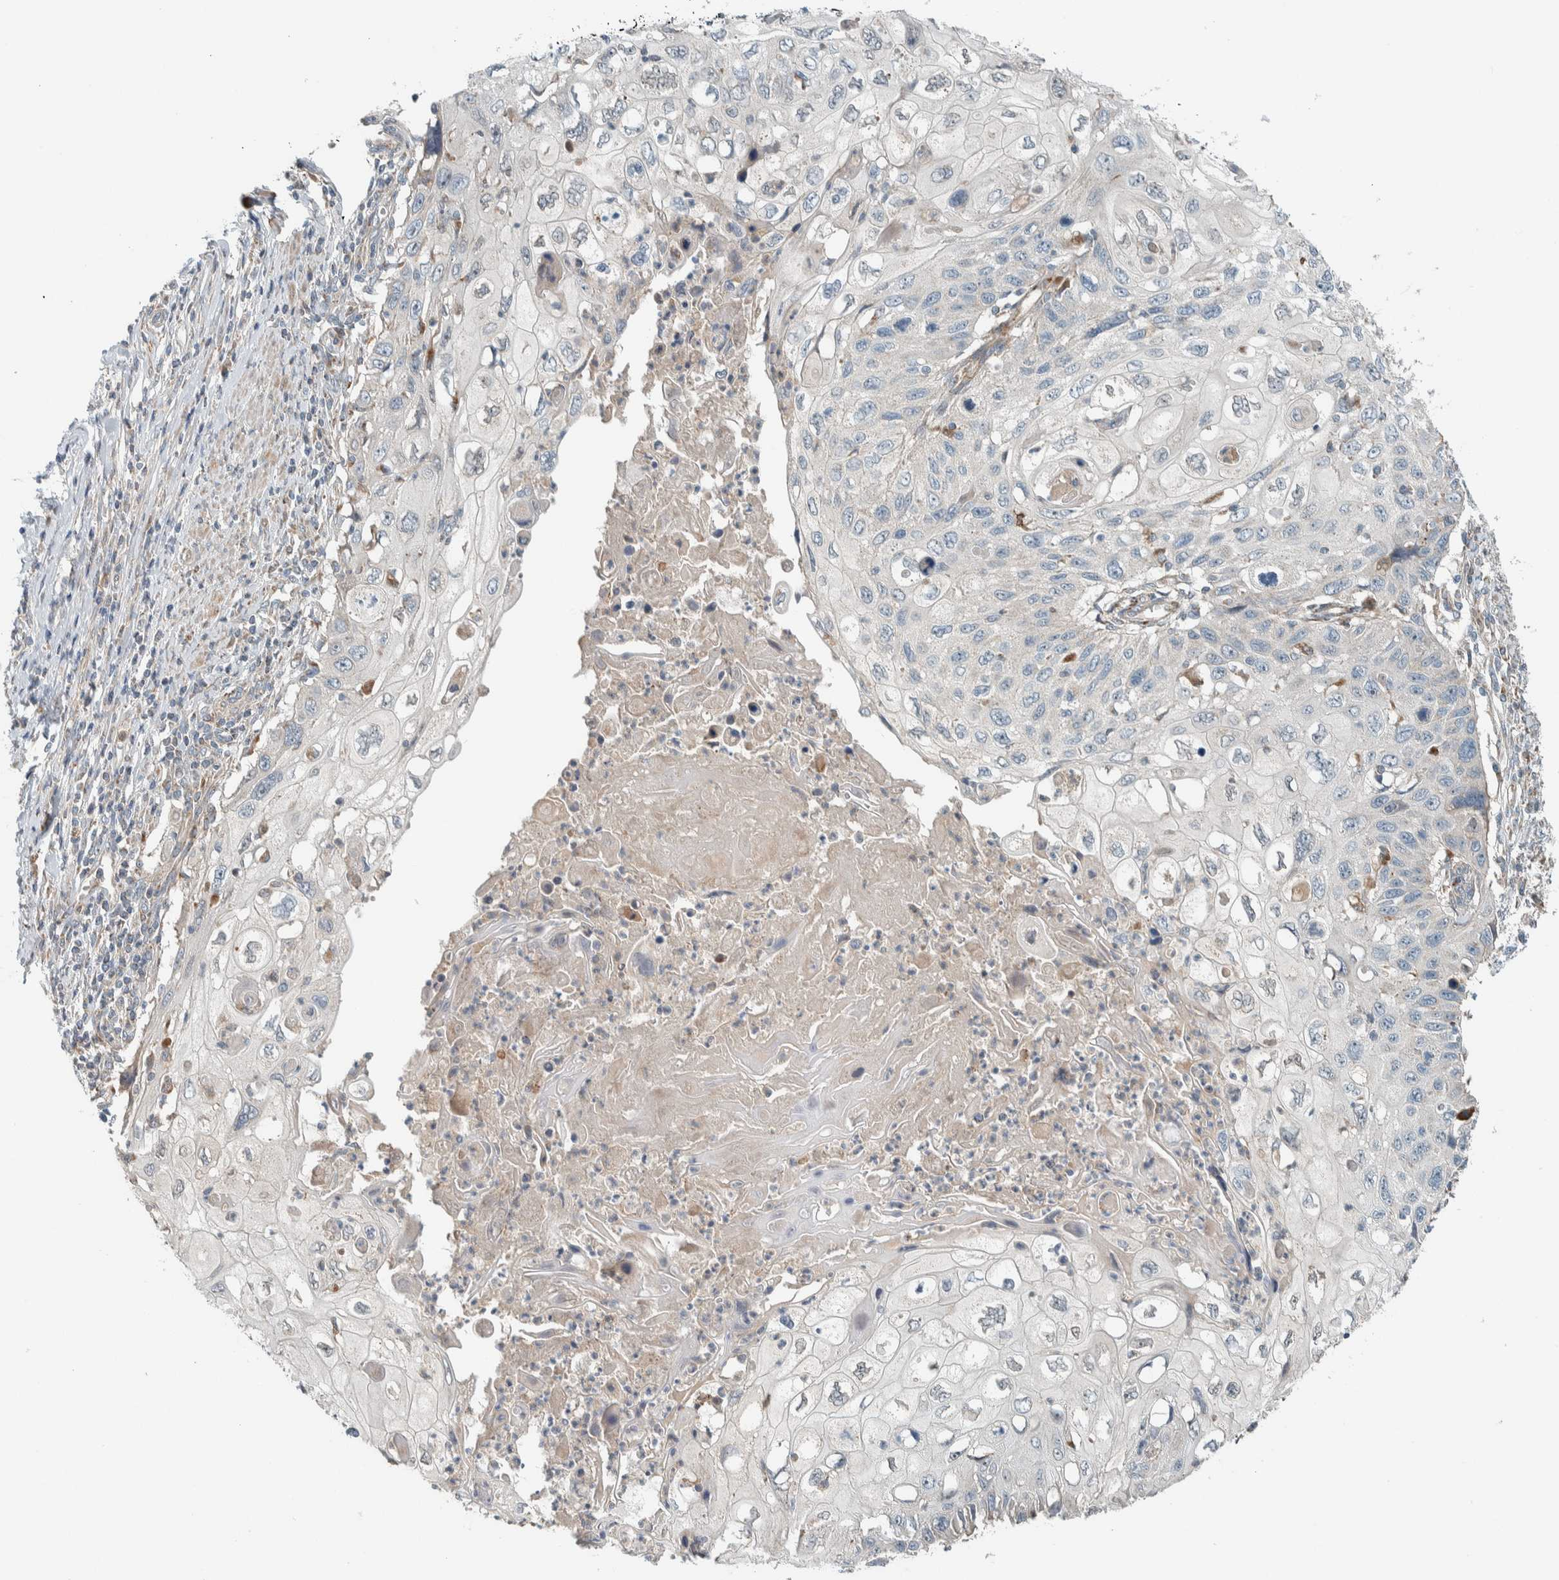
{"staining": {"intensity": "negative", "quantity": "none", "location": "none"}, "tissue": "cervical cancer", "cell_type": "Tumor cells", "image_type": "cancer", "snomed": [{"axis": "morphology", "description": "Squamous cell carcinoma, NOS"}, {"axis": "topography", "description": "Cervix"}], "caption": "Image shows no significant protein expression in tumor cells of cervical cancer (squamous cell carcinoma).", "gene": "SLFN12L", "patient": {"sex": "female", "age": 70}}